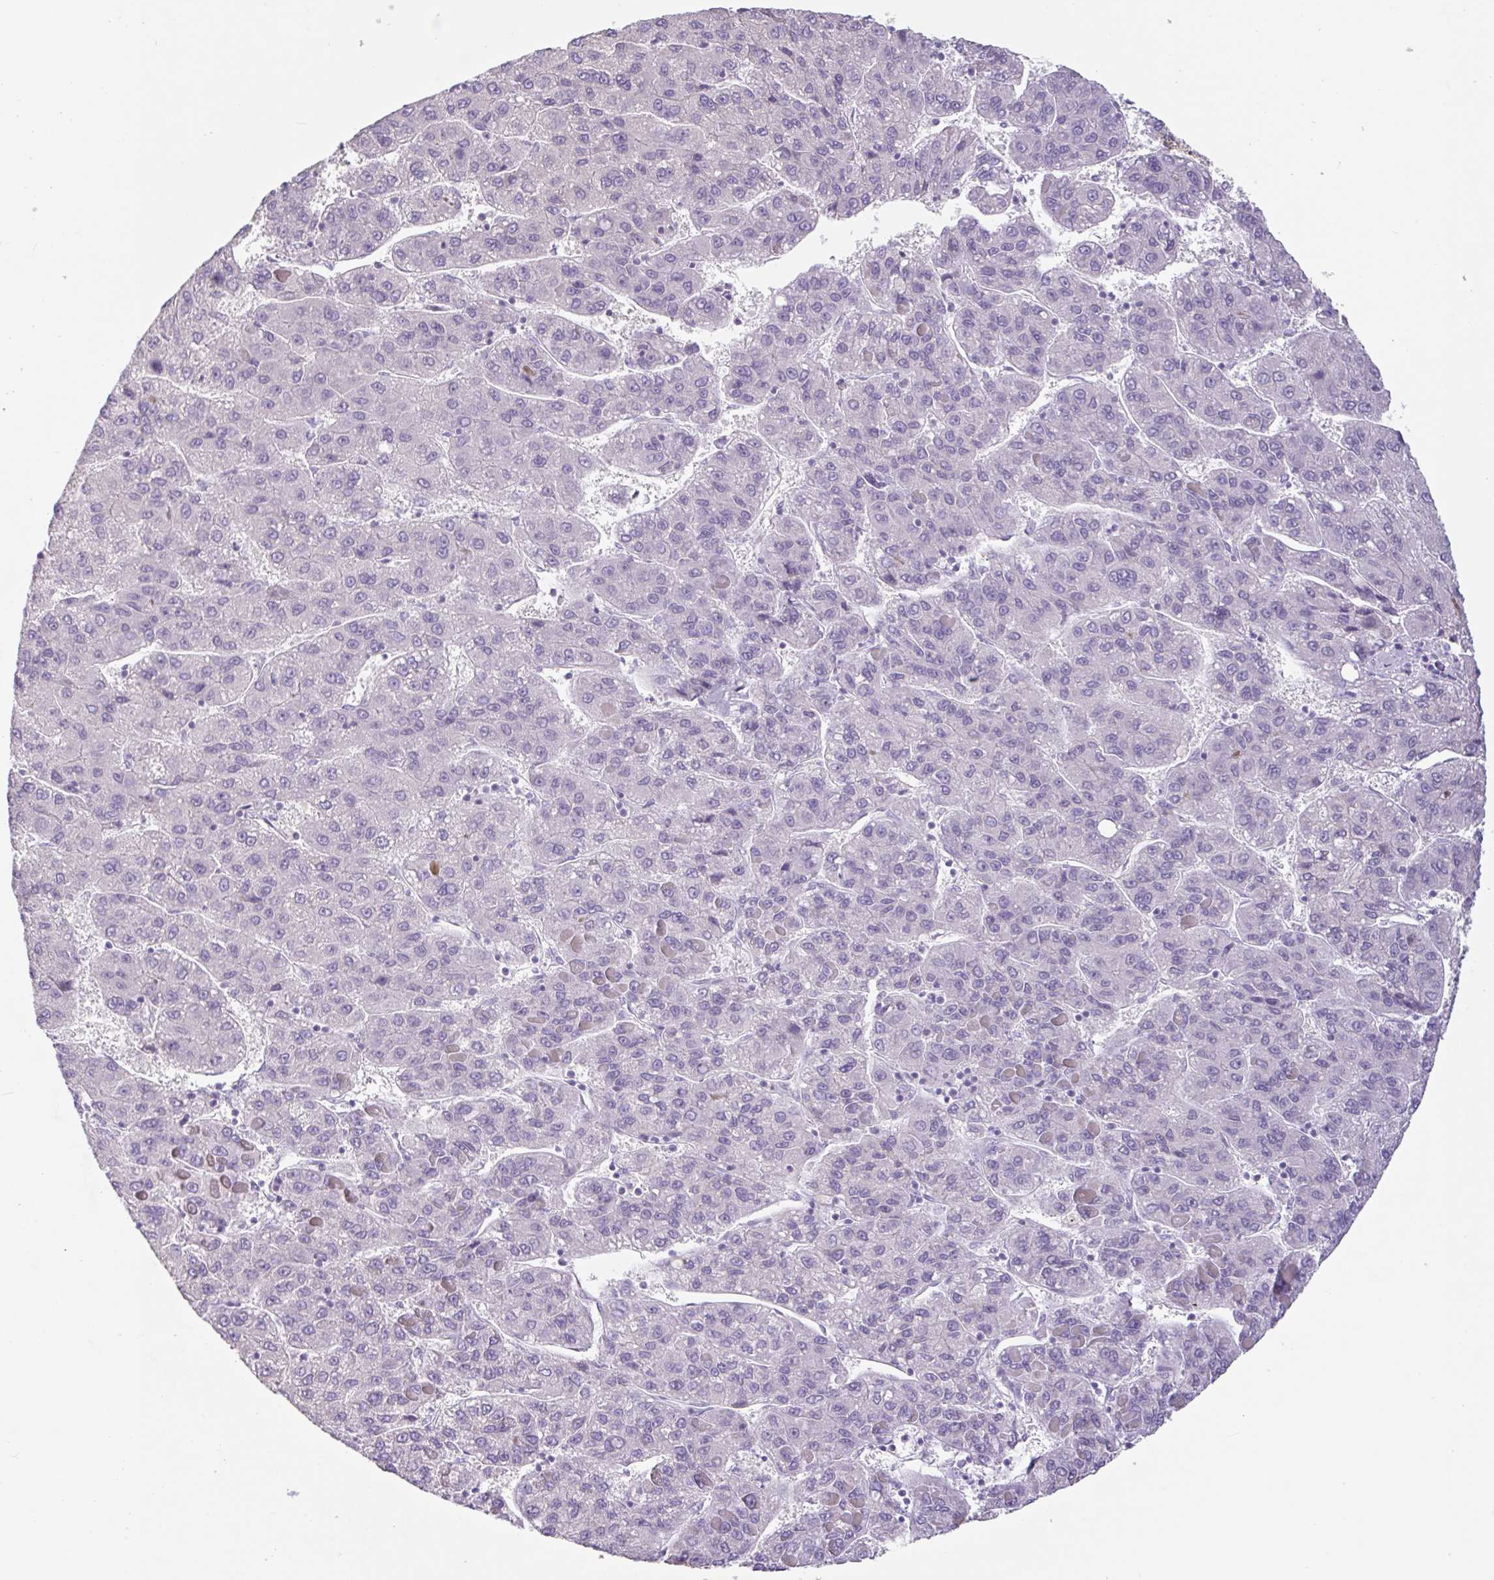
{"staining": {"intensity": "negative", "quantity": "none", "location": "none"}, "tissue": "liver cancer", "cell_type": "Tumor cells", "image_type": "cancer", "snomed": [{"axis": "morphology", "description": "Carcinoma, Hepatocellular, NOS"}, {"axis": "topography", "description": "Liver"}], "caption": "A histopathology image of human liver cancer (hepatocellular carcinoma) is negative for staining in tumor cells.", "gene": "CTSE", "patient": {"sex": "female", "age": 82}}